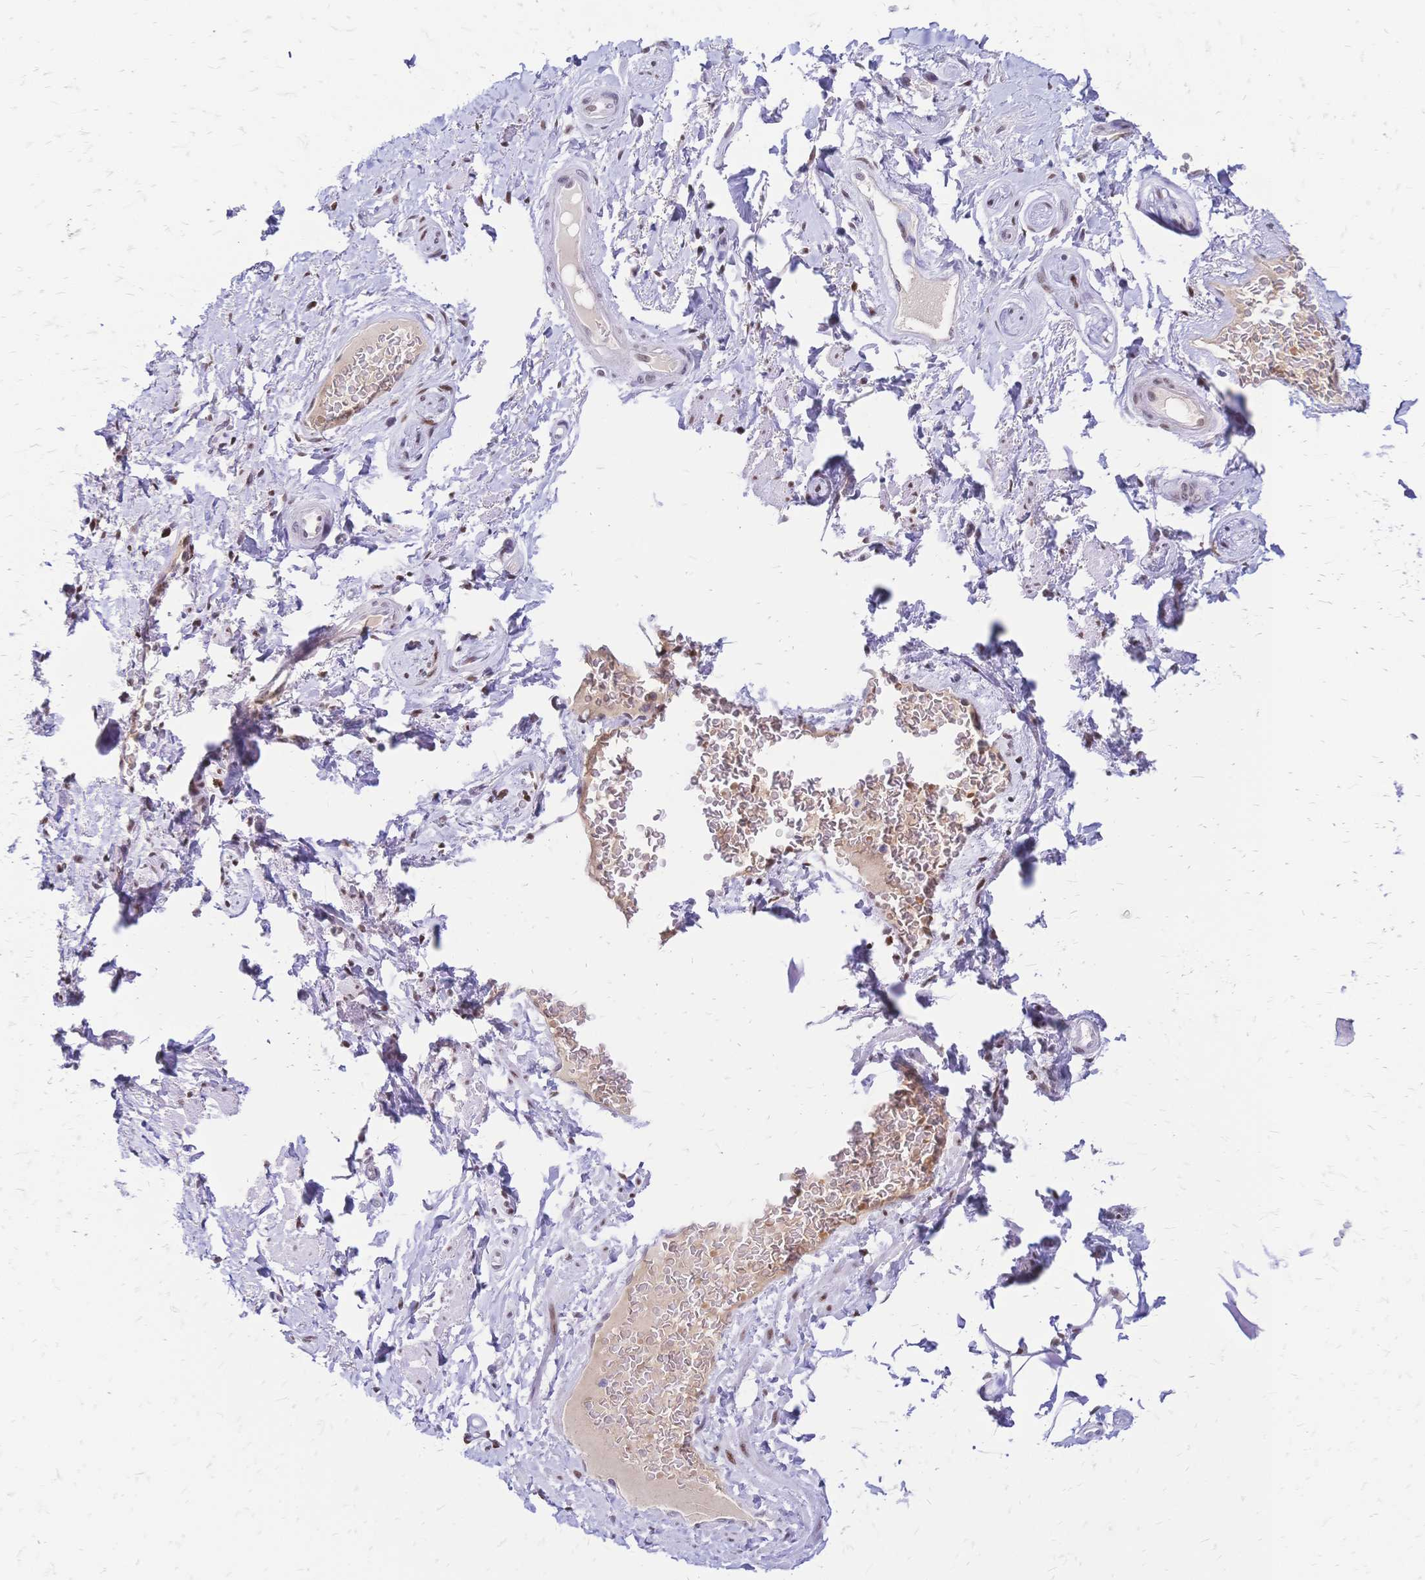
{"staining": {"intensity": "negative", "quantity": "none", "location": "none"}, "tissue": "adipose tissue", "cell_type": "Adipocytes", "image_type": "normal", "snomed": [{"axis": "morphology", "description": "Normal tissue, NOS"}, {"axis": "topography", "description": "Peripheral nerve tissue"}], "caption": "The photomicrograph reveals no significant positivity in adipocytes of adipose tissue. The staining is performed using DAB (3,3'-diaminobenzidine) brown chromogen with nuclei counter-stained in using hematoxylin.", "gene": "NFIC", "patient": {"sex": "male", "age": 51}}